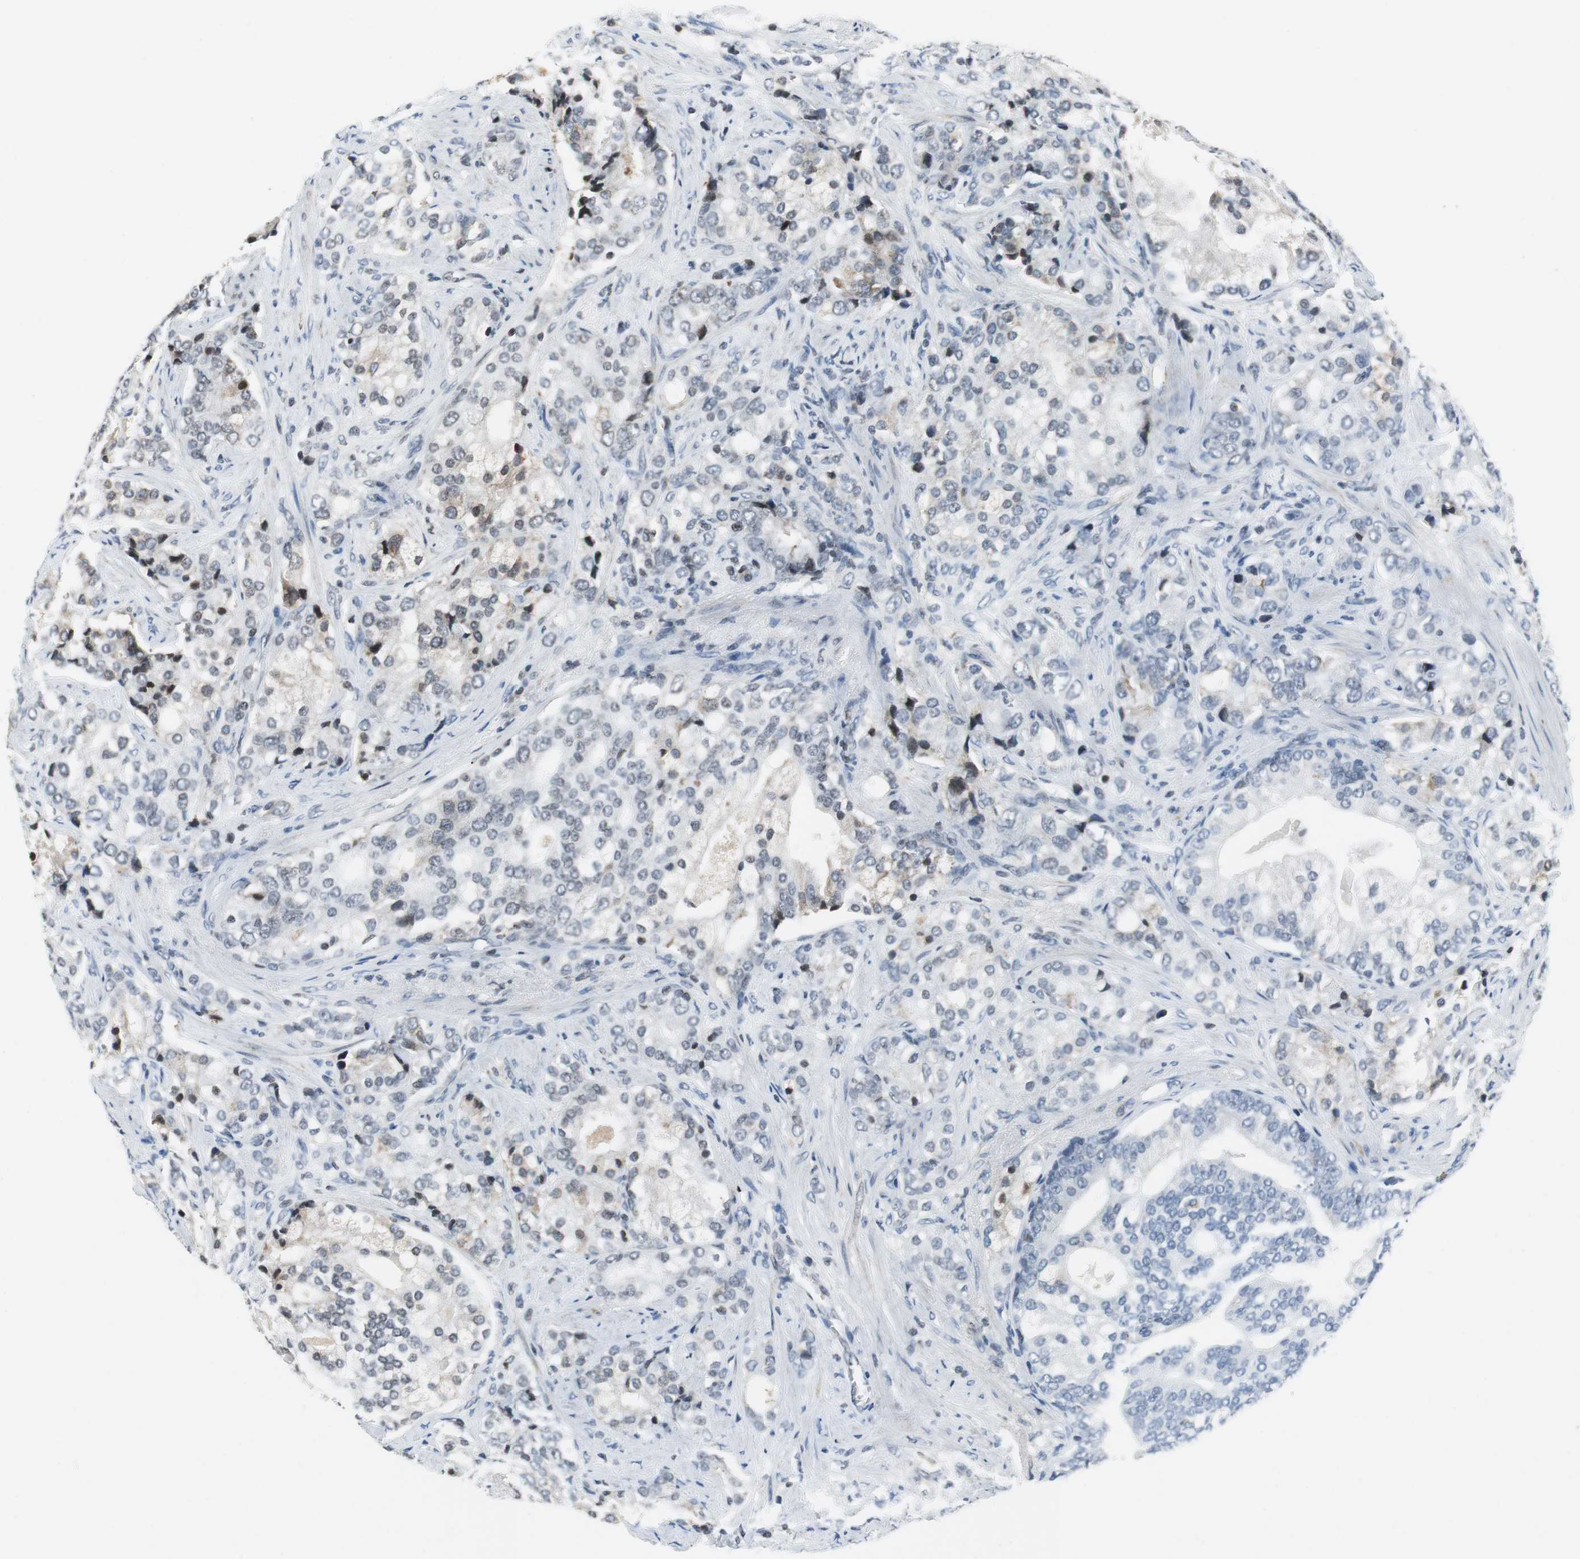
{"staining": {"intensity": "weak", "quantity": "<25%", "location": "nuclear"}, "tissue": "prostate cancer", "cell_type": "Tumor cells", "image_type": "cancer", "snomed": [{"axis": "morphology", "description": "Adenocarcinoma, Low grade"}, {"axis": "topography", "description": "Prostate"}], "caption": "Tumor cells are negative for protein expression in human prostate low-grade adenocarcinoma.", "gene": "ORM1", "patient": {"sex": "male", "age": 58}}